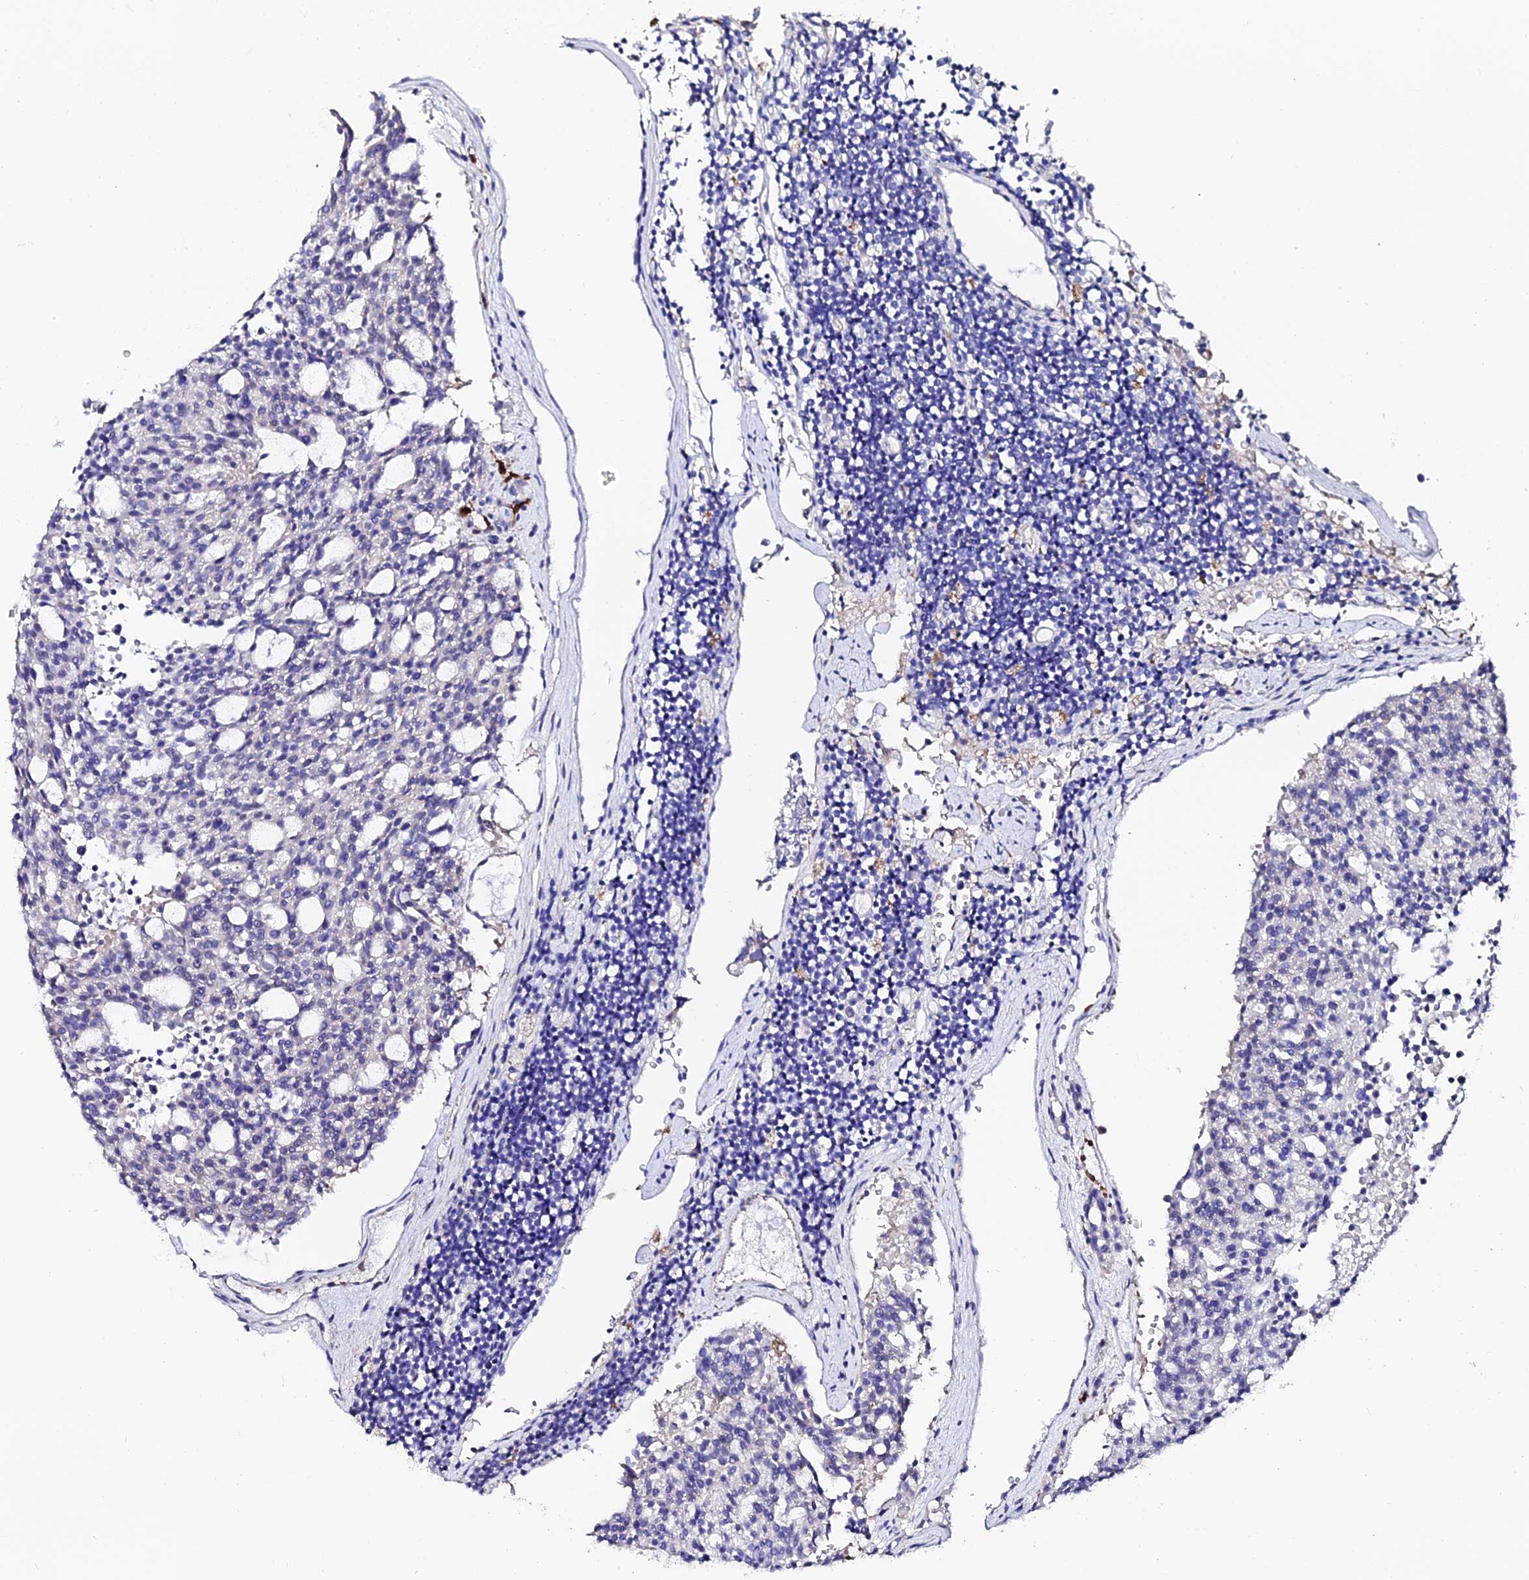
{"staining": {"intensity": "negative", "quantity": "none", "location": "none"}, "tissue": "carcinoid", "cell_type": "Tumor cells", "image_type": "cancer", "snomed": [{"axis": "morphology", "description": "Carcinoid, malignant, NOS"}, {"axis": "topography", "description": "Pancreas"}], "caption": "This is an immunohistochemistry (IHC) photomicrograph of human carcinoid. There is no staining in tumor cells.", "gene": "ESM1", "patient": {"sex": "female", "age": 54}}